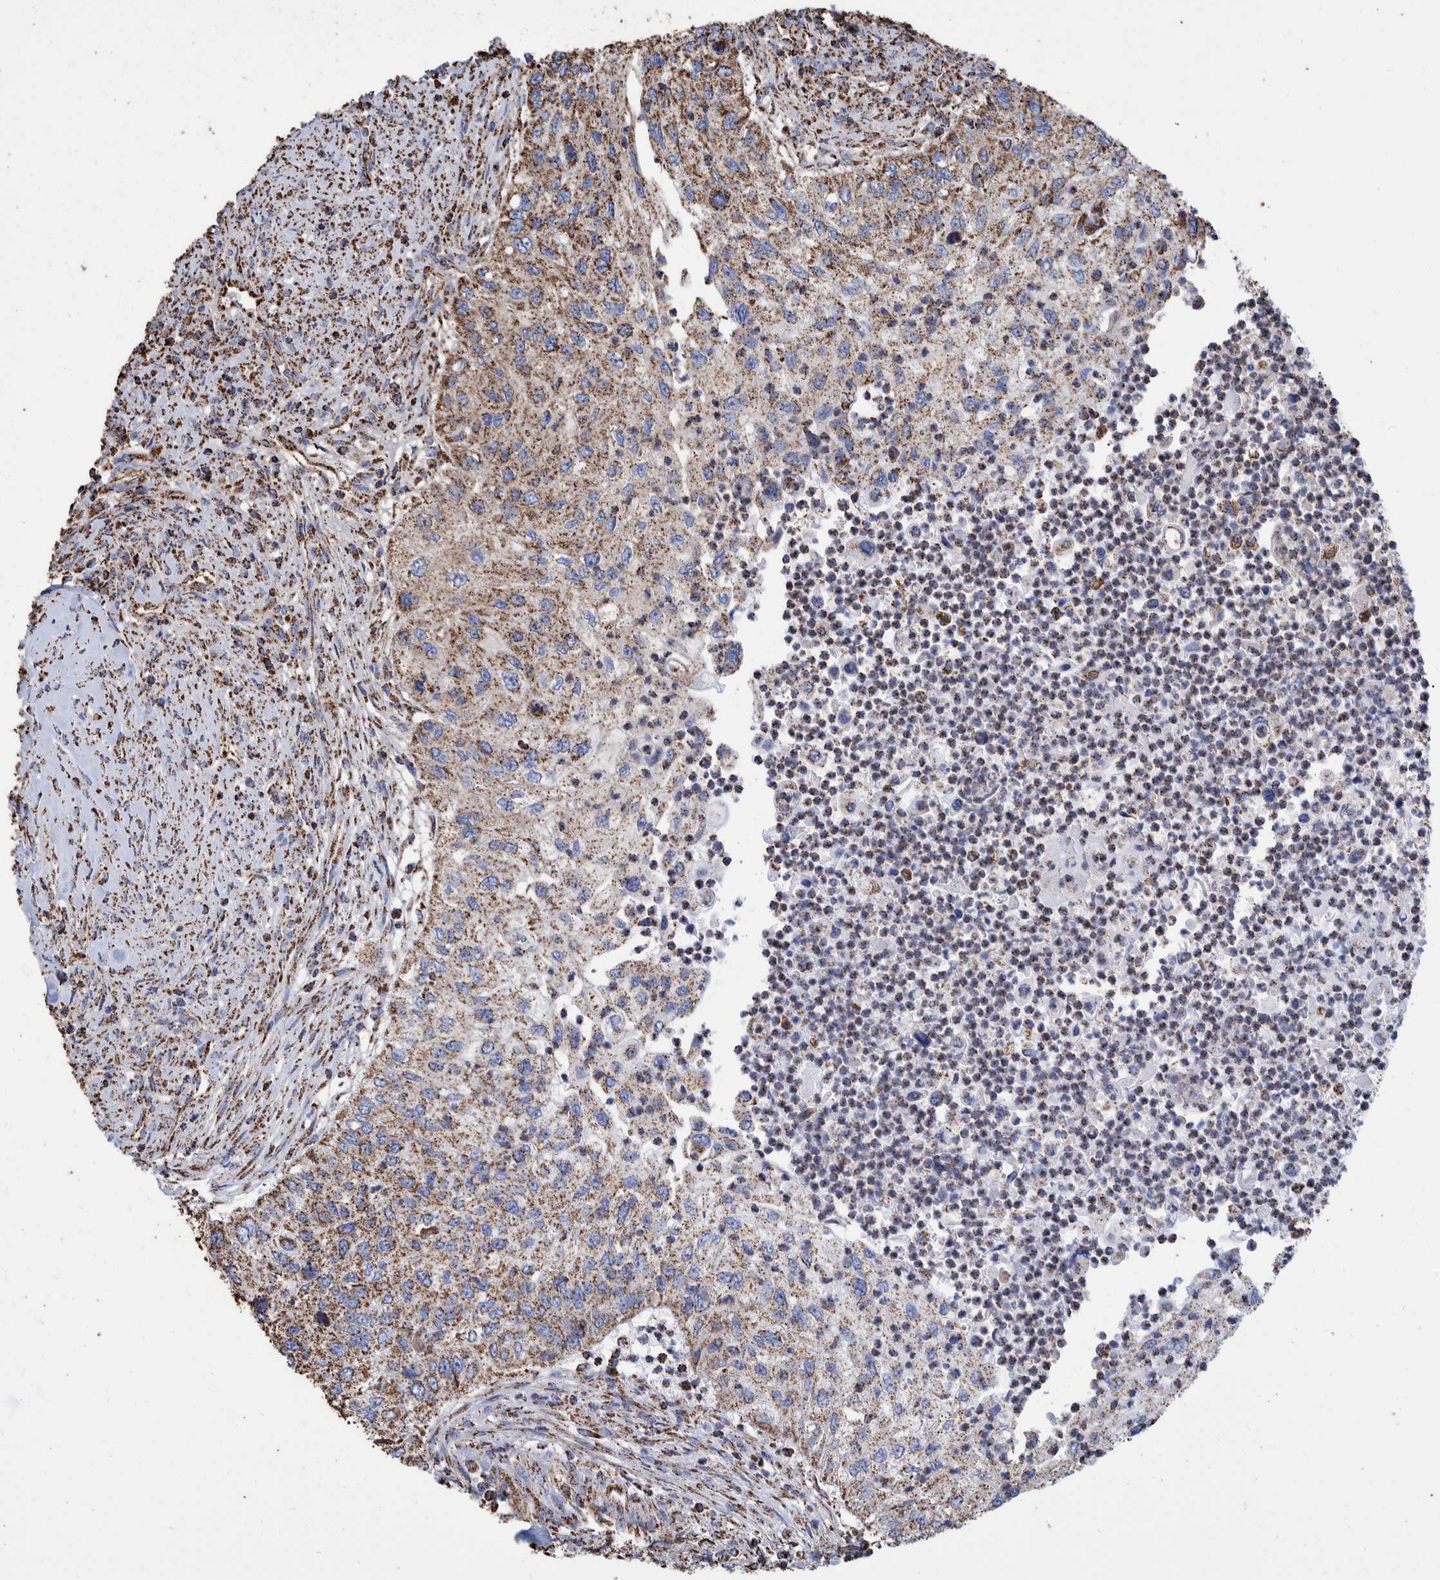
{"staining": {"intensity": "moderate", "quantity": ">75%", "location": "cytoplasmic/membranous"}, "tissue": "urothelial cancer", "cell_type": "Tumor cells", "image_type": "cancer", "snomed": [{"axis": "morphology", "description": "Urothelial carcinoma, High grade"}, {"axis": "topography", "description": "Urinary bladder"}], "caption": "DAB immunohistochemical staining of human urothelial cancer exhibits moderate cytoplasmic/membranous protein expression in about >75% of tumor cells.", "gene": "VPS26C", "patient": {"sex": "female", "age": 60}}